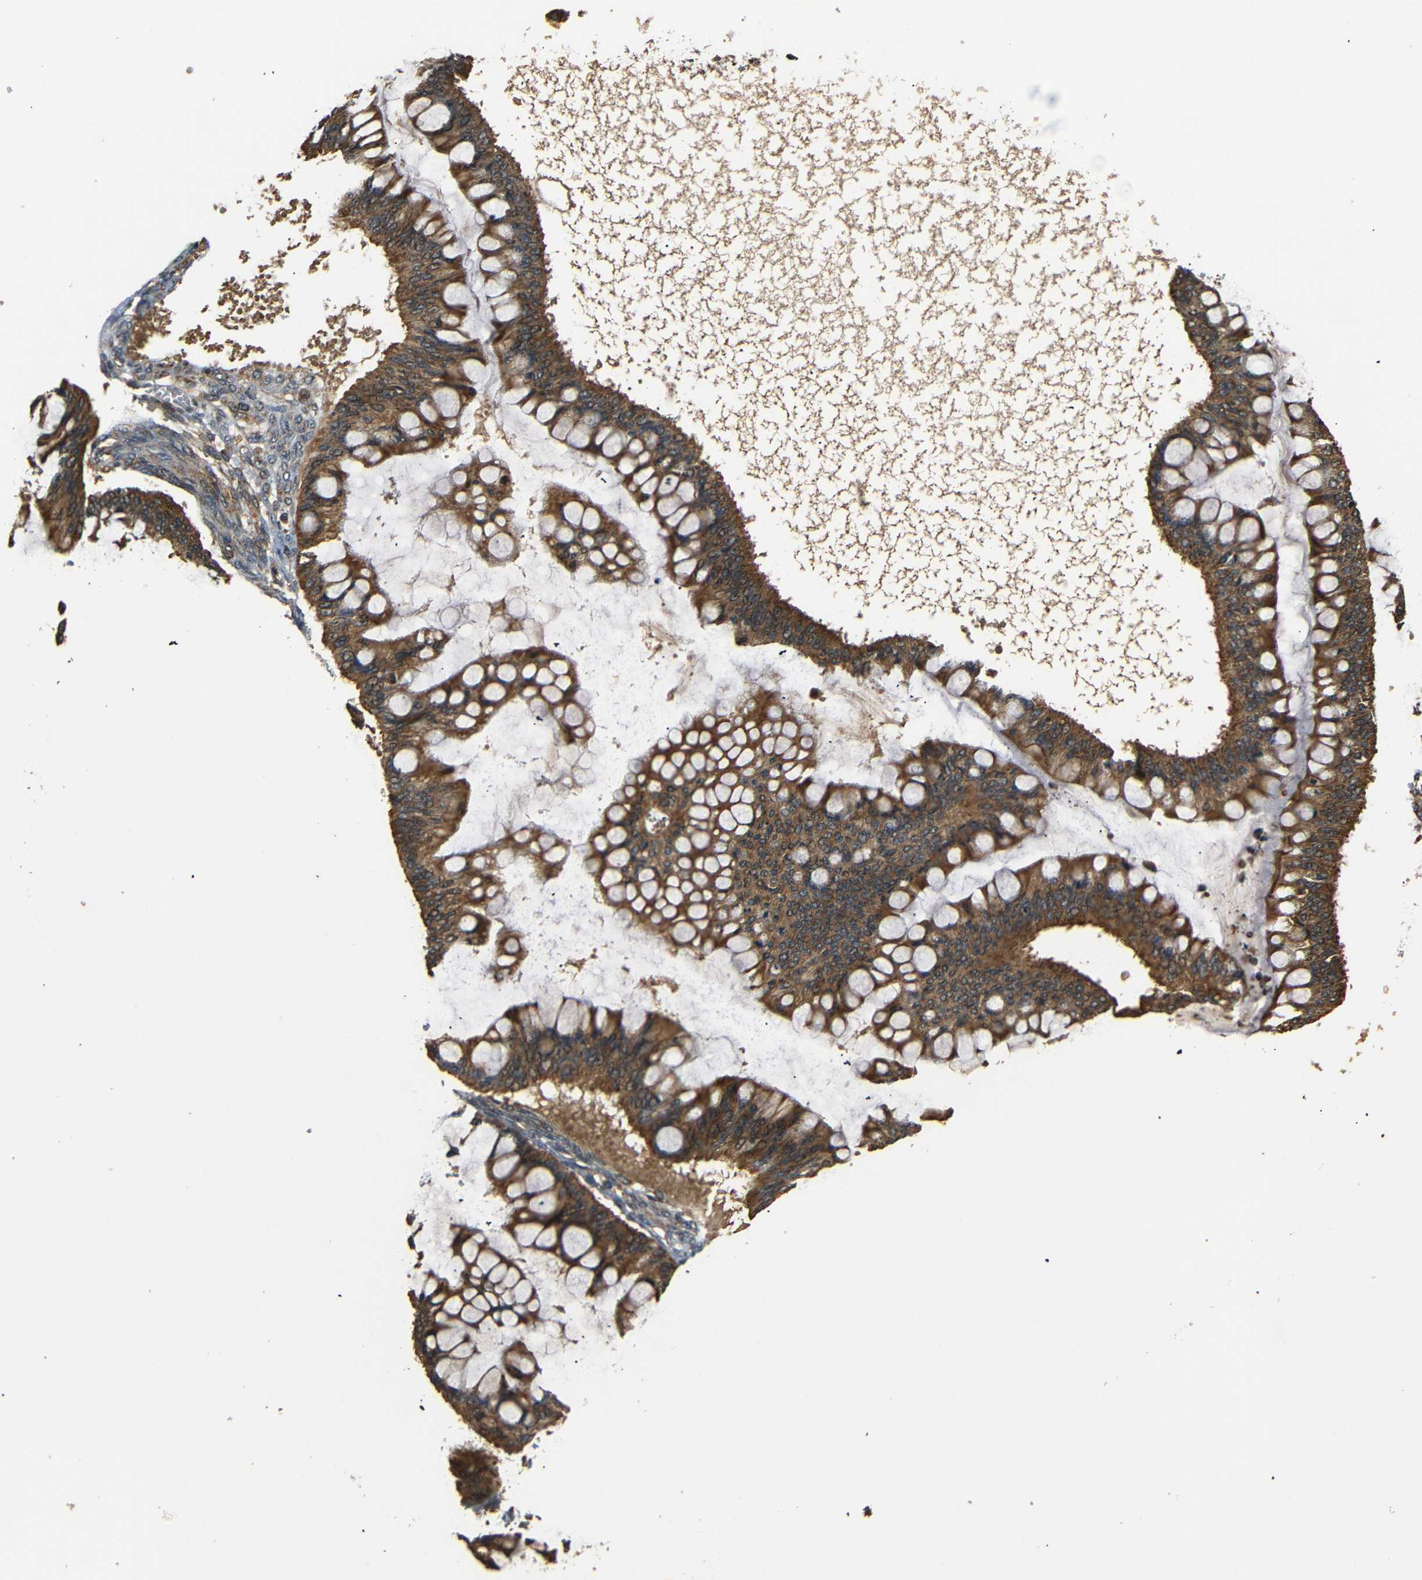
{"staining": {"intensity": "moderate", "quantity": ">75%", "location": "cytoplasmic/membranous"}, "tissue": "ovarian cancer", "cell_type": "Tumor cells", "image_type": "cancer", "snomed": [{"axis": "morphology", "description": "Cystadenocarcinoma, mucinous, NOS"}, {"axis": "topography", "description": "Ovary"}], "caption": "Mucinous cystadenocarcinoma (ovarian) tissue shows moderate cytoplasmic/membranous staining in about >75% of tumor cells, visualized by immunohistochemistry.", "gene": "TANK", "patient": {"sex": "female", "age": 73}}